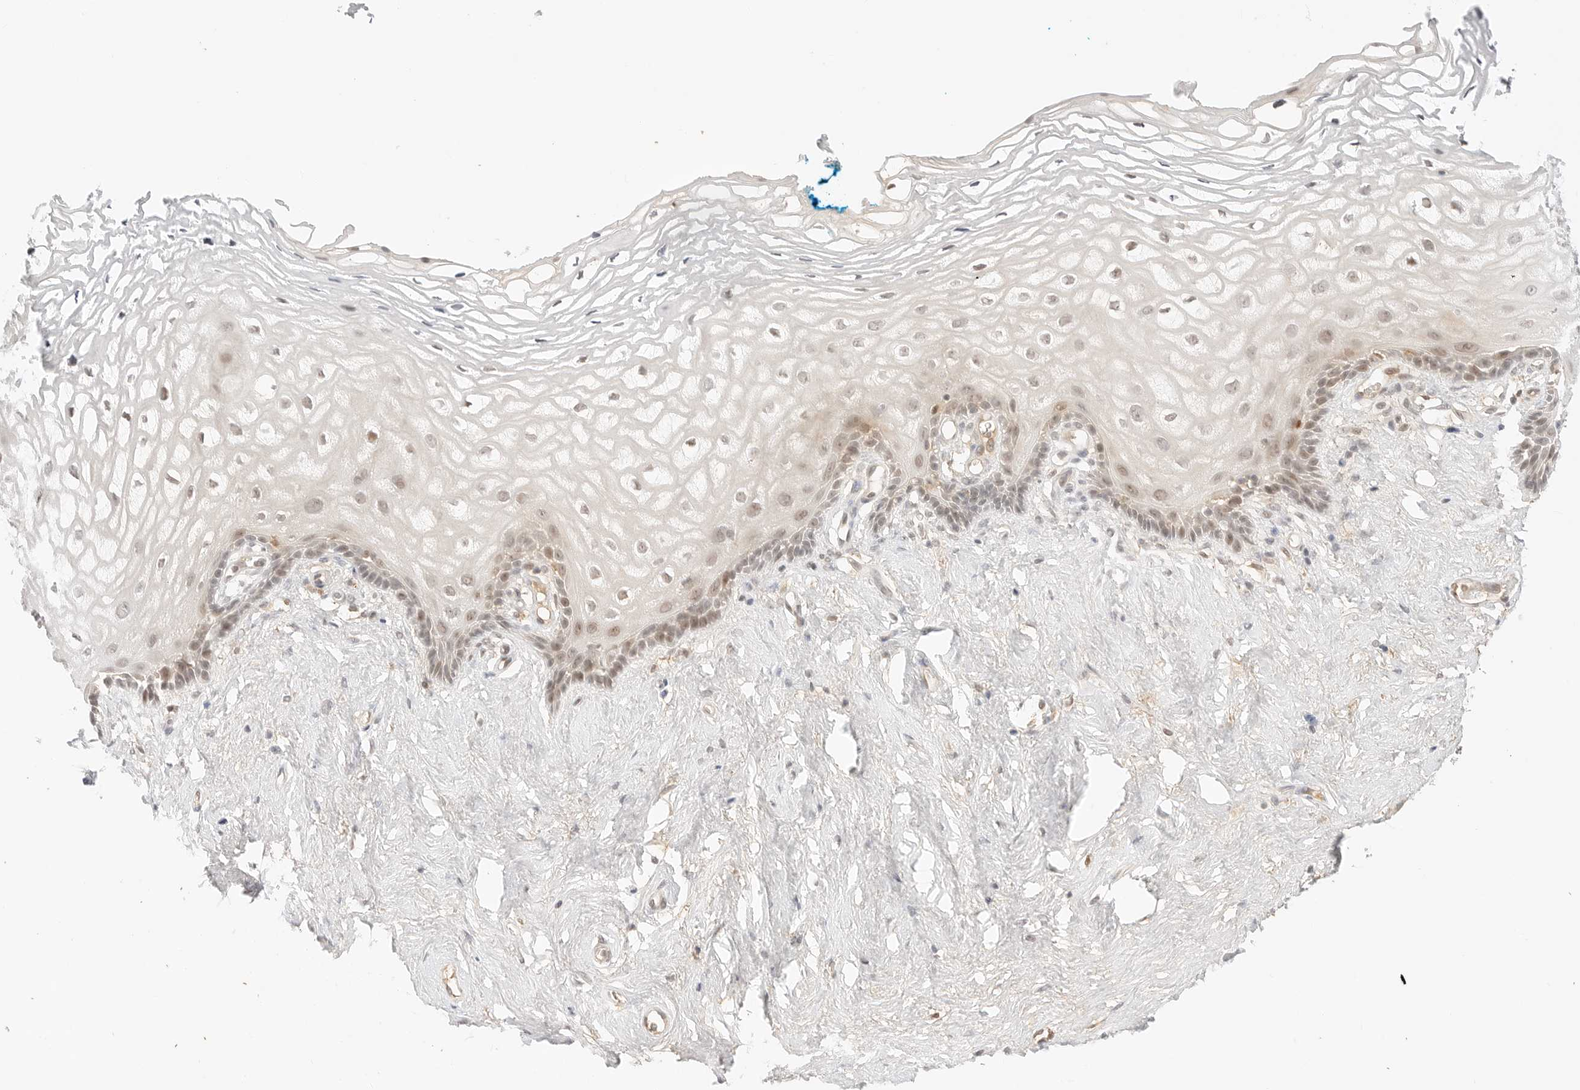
{"staining": {"intensity": "moderate", "quantity": "<25%", "location": "cytoplasmic/membranous,nuclear"}, "tissue": "vagina", "cell_type": "Squamous epithelial cells", "image_type": "normal", "snomed": [{"axis": "morphology", "description": "Normal tissue, NOS"}, {"axis": "morphology", "description": "Adenocarcinoma, NOS"}, {"axis": "topography", "description": "Rectum"}, {"axis": "topography", "description": "Vagina"}], "caption": "Protein analysis of normal vagina shows moderate cytoplasmic/membranous,nuclear expression in about <25% of squamous epithelial cells.", "gene": "RPS6KL1", "patient": {"sex": "female", "age": 71}}